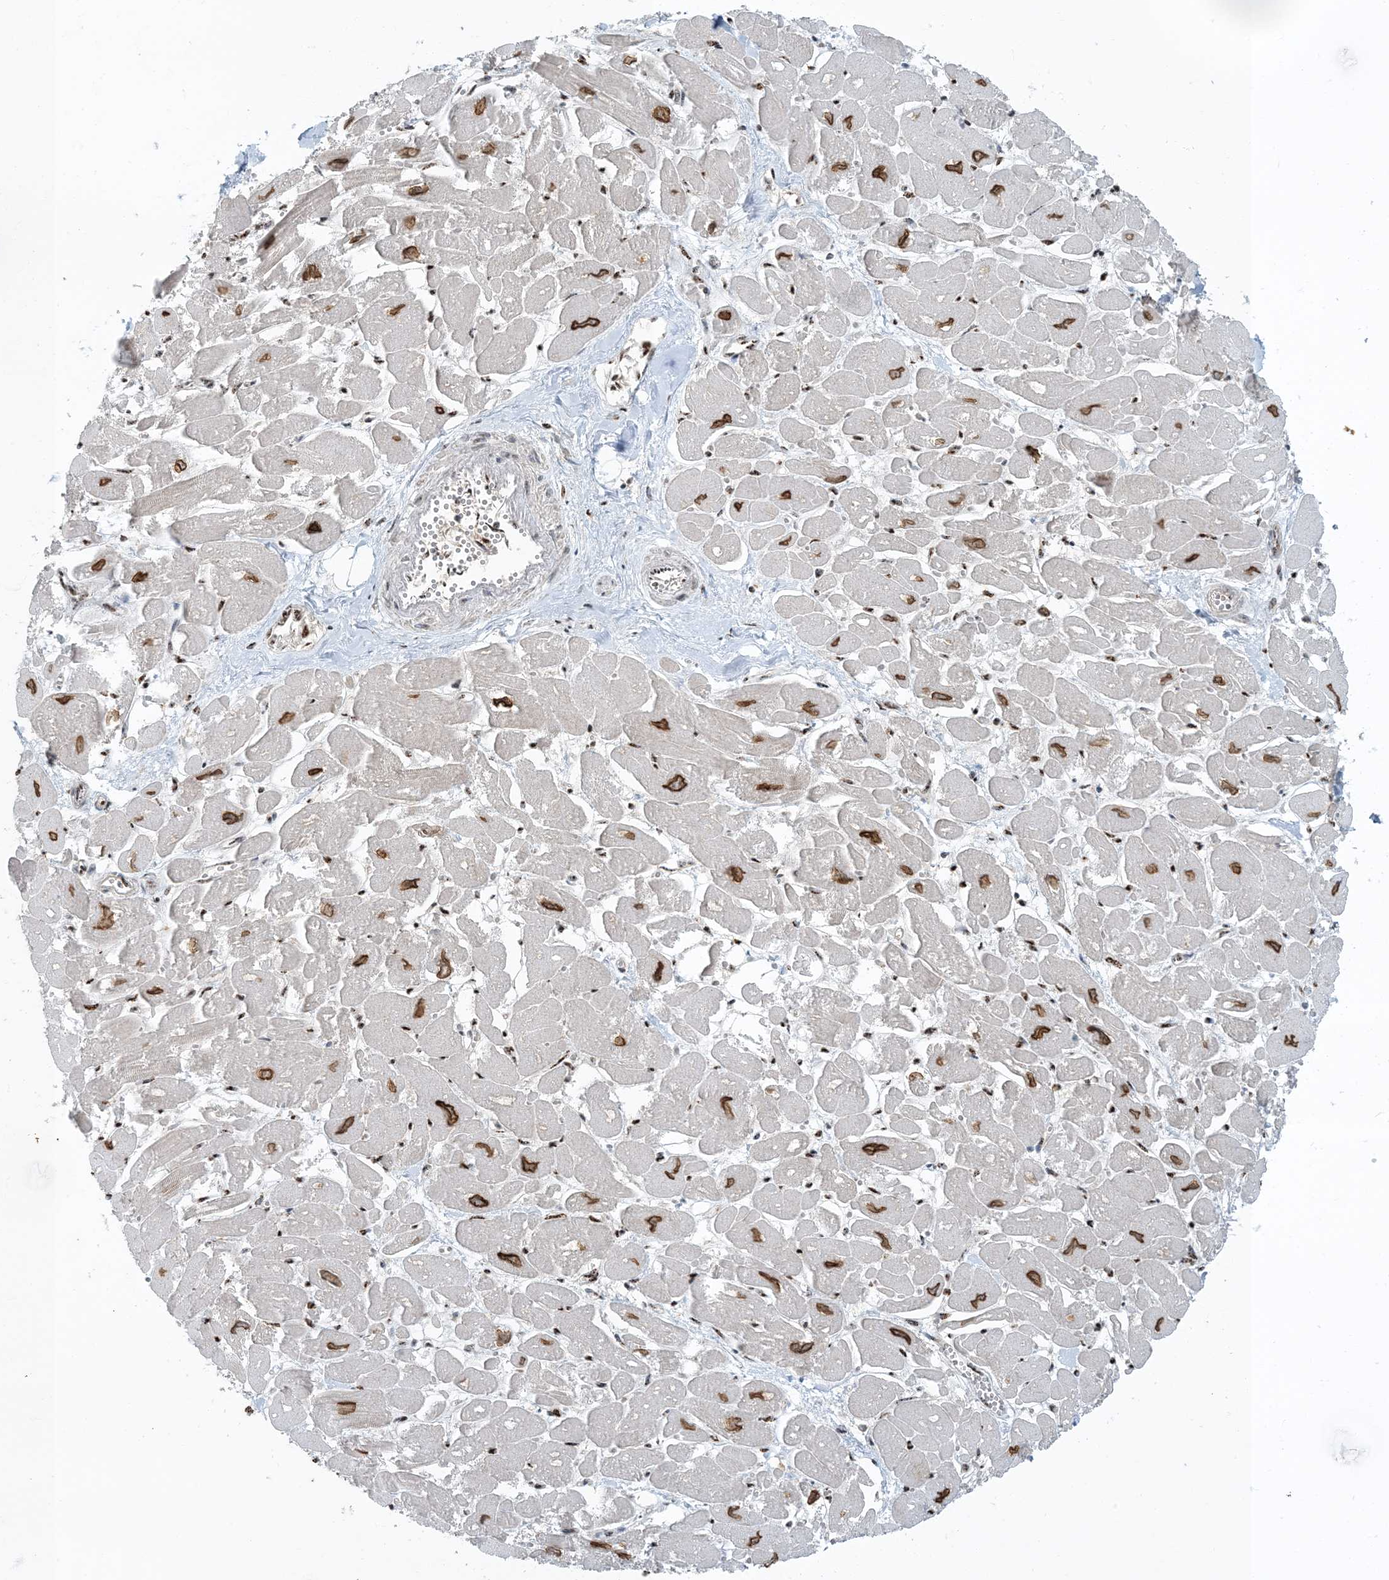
{"staining": {"intensity": "moderate", "quantity": ">75%", "location": "cytoplasmic/membranous,nuclear"}, "tissue": "heart muscle", "cell_type": "Cardiomyocytes", "image_type": "normal", "snomed": [{"axis": "morphology", "description": "Normal tissue, NOS"}, {"axis": "topography", "description": "Heart"}], "caption": "High-magnification brightfield microscopy of benign heart muscle stained with DAB (3,3'-diaminobenzidine) (brown) and counterstained with hematoxylin (blue). cardiomyocytes exhibit moderate cytoplasmic/membranous,nuclear staining is present in approximately>75% of cells.", "gene": "MBD1", "patient": {"sex": "male", "age": 54}}